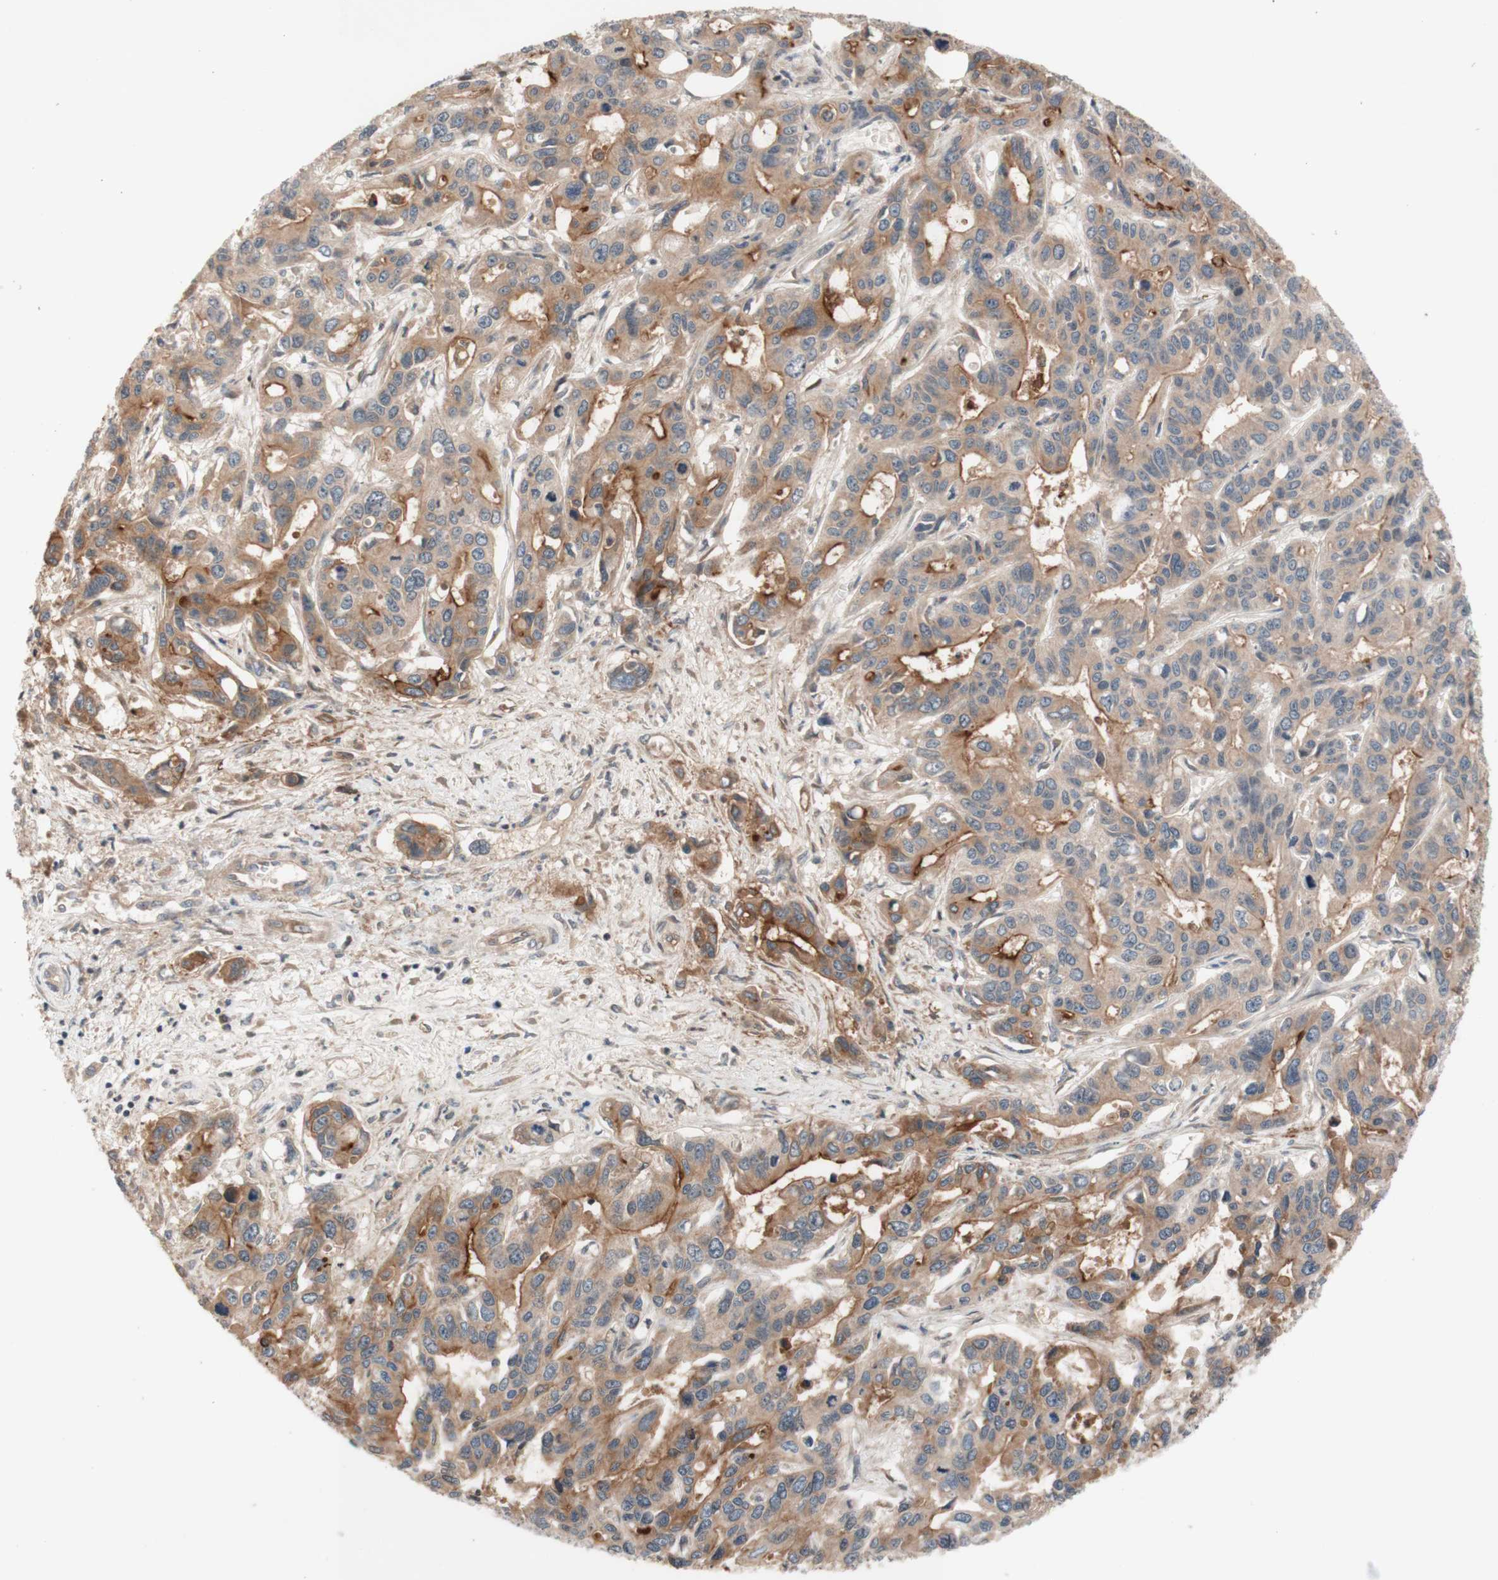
{"staining": {"intensity": "moderate", "quantity": ">75%", "location": "cytoplasmic/membranous"}, "tissue": "liver cancer", "cell_type": "Tumor cells", "image_type": "cancer", "snomed": [{"axis": "morphology", "description": "Cholangiocarcinoma"}, {"axis": "topography", "description": "Liver"}], "caption": "The immunohistochemical stain highlights moderate cytoplasmic/membranous staining in tumor cells of liver cancer tissue. The protein of interest is shown in brown color, while the nuclei are stained blue.", "gene": "CD55", "patient": {"sex": "female", "age": 65}}